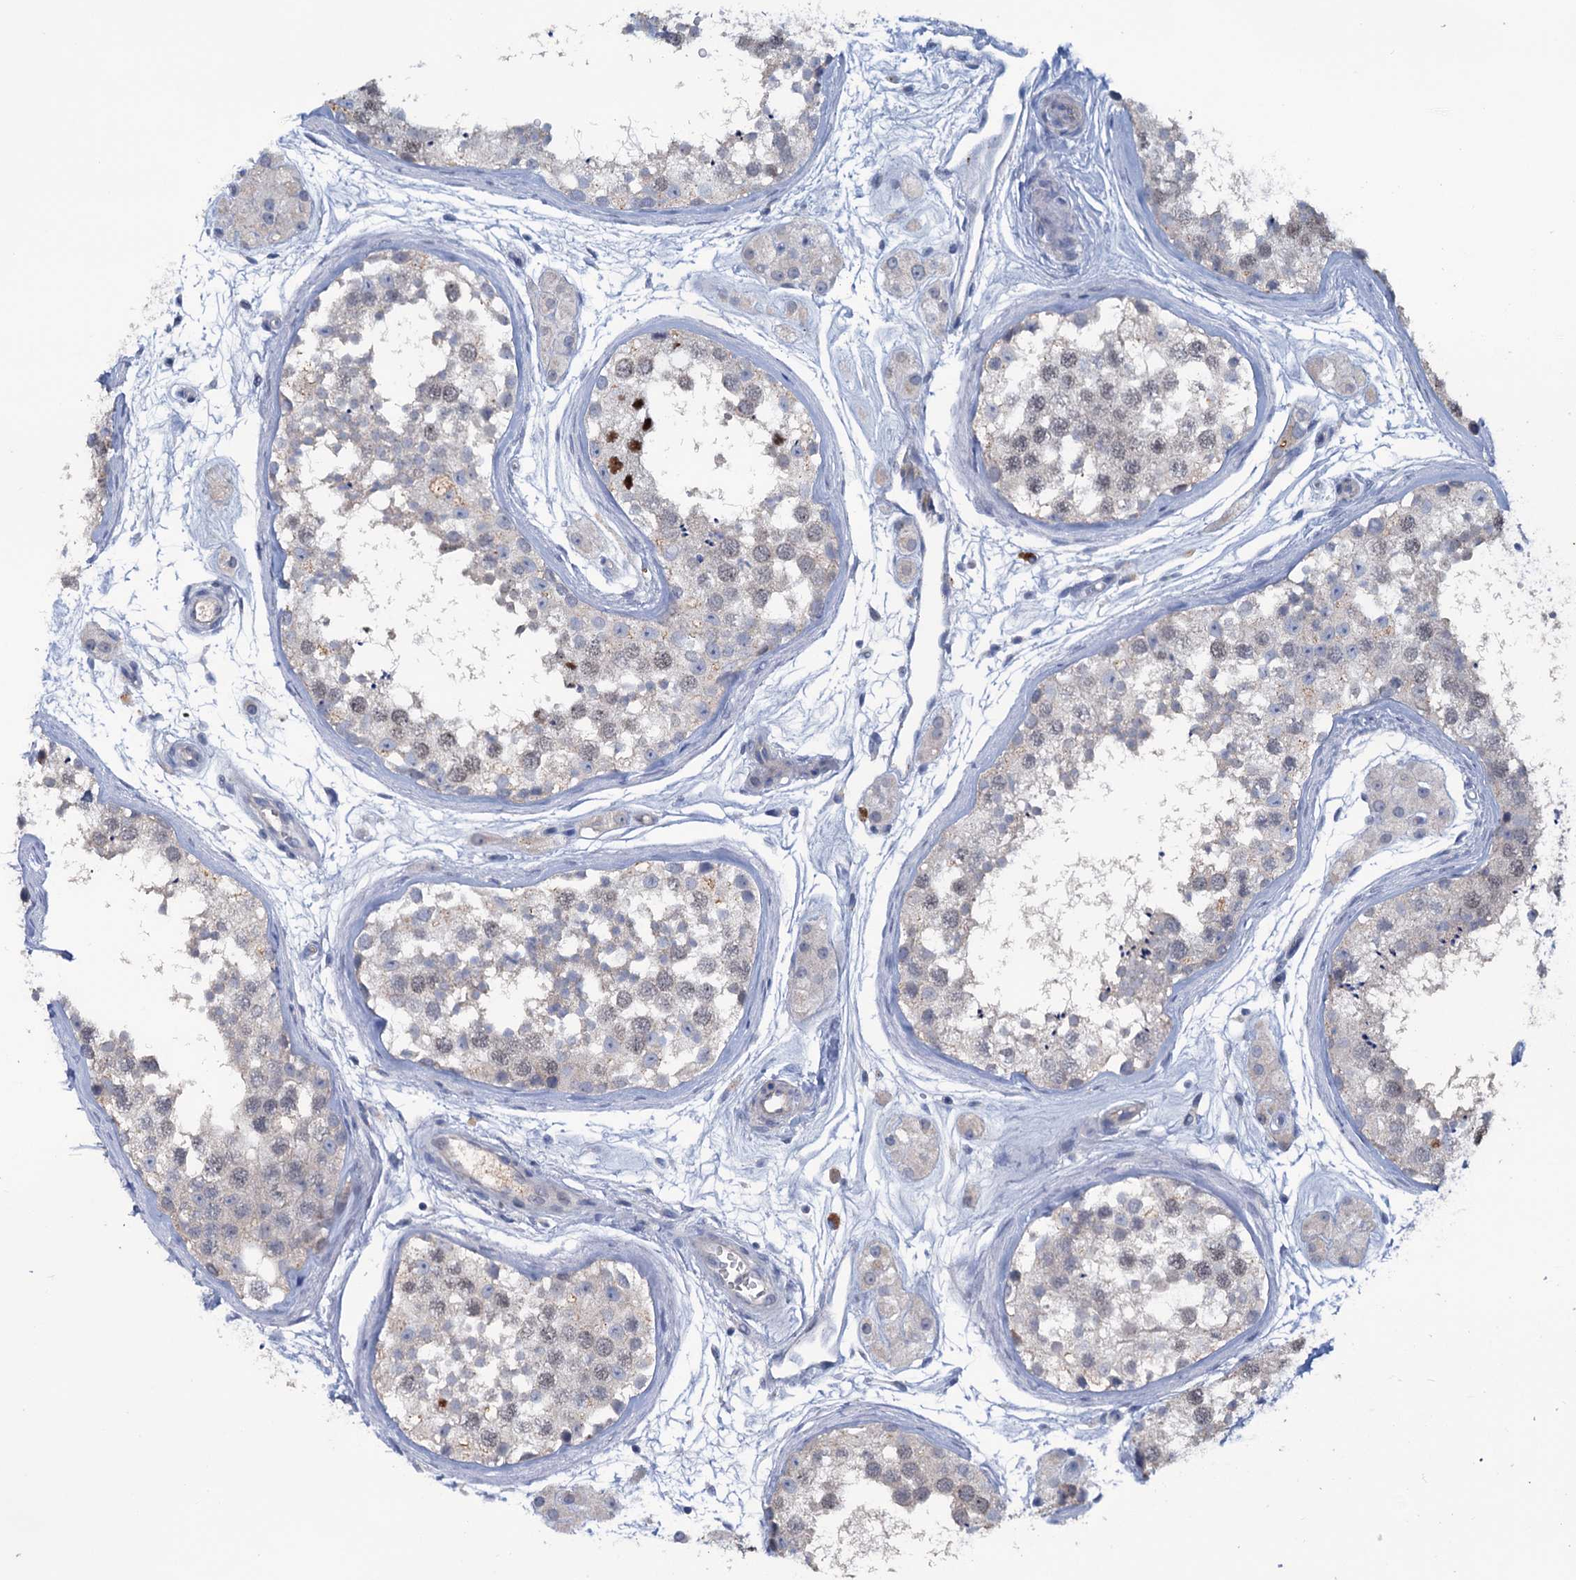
{"staining": {"intensity": "weak", "quantity": "<25%", "location": "nuclear"}, "tissue": "testis", "cell_type": "Cells in seminiferous ducts", "image_type": "normal", "snomed": [{"axis": "morphology", "description": "Normal tissue, NOS"}, {"axis": "topography", "description": "Testis"}], "caption": "The image reveals no staining of cells in seminiferous ducts in normal testis.", "gene": "FAM111B", "patient": {"sex": "male", "age": 56}}